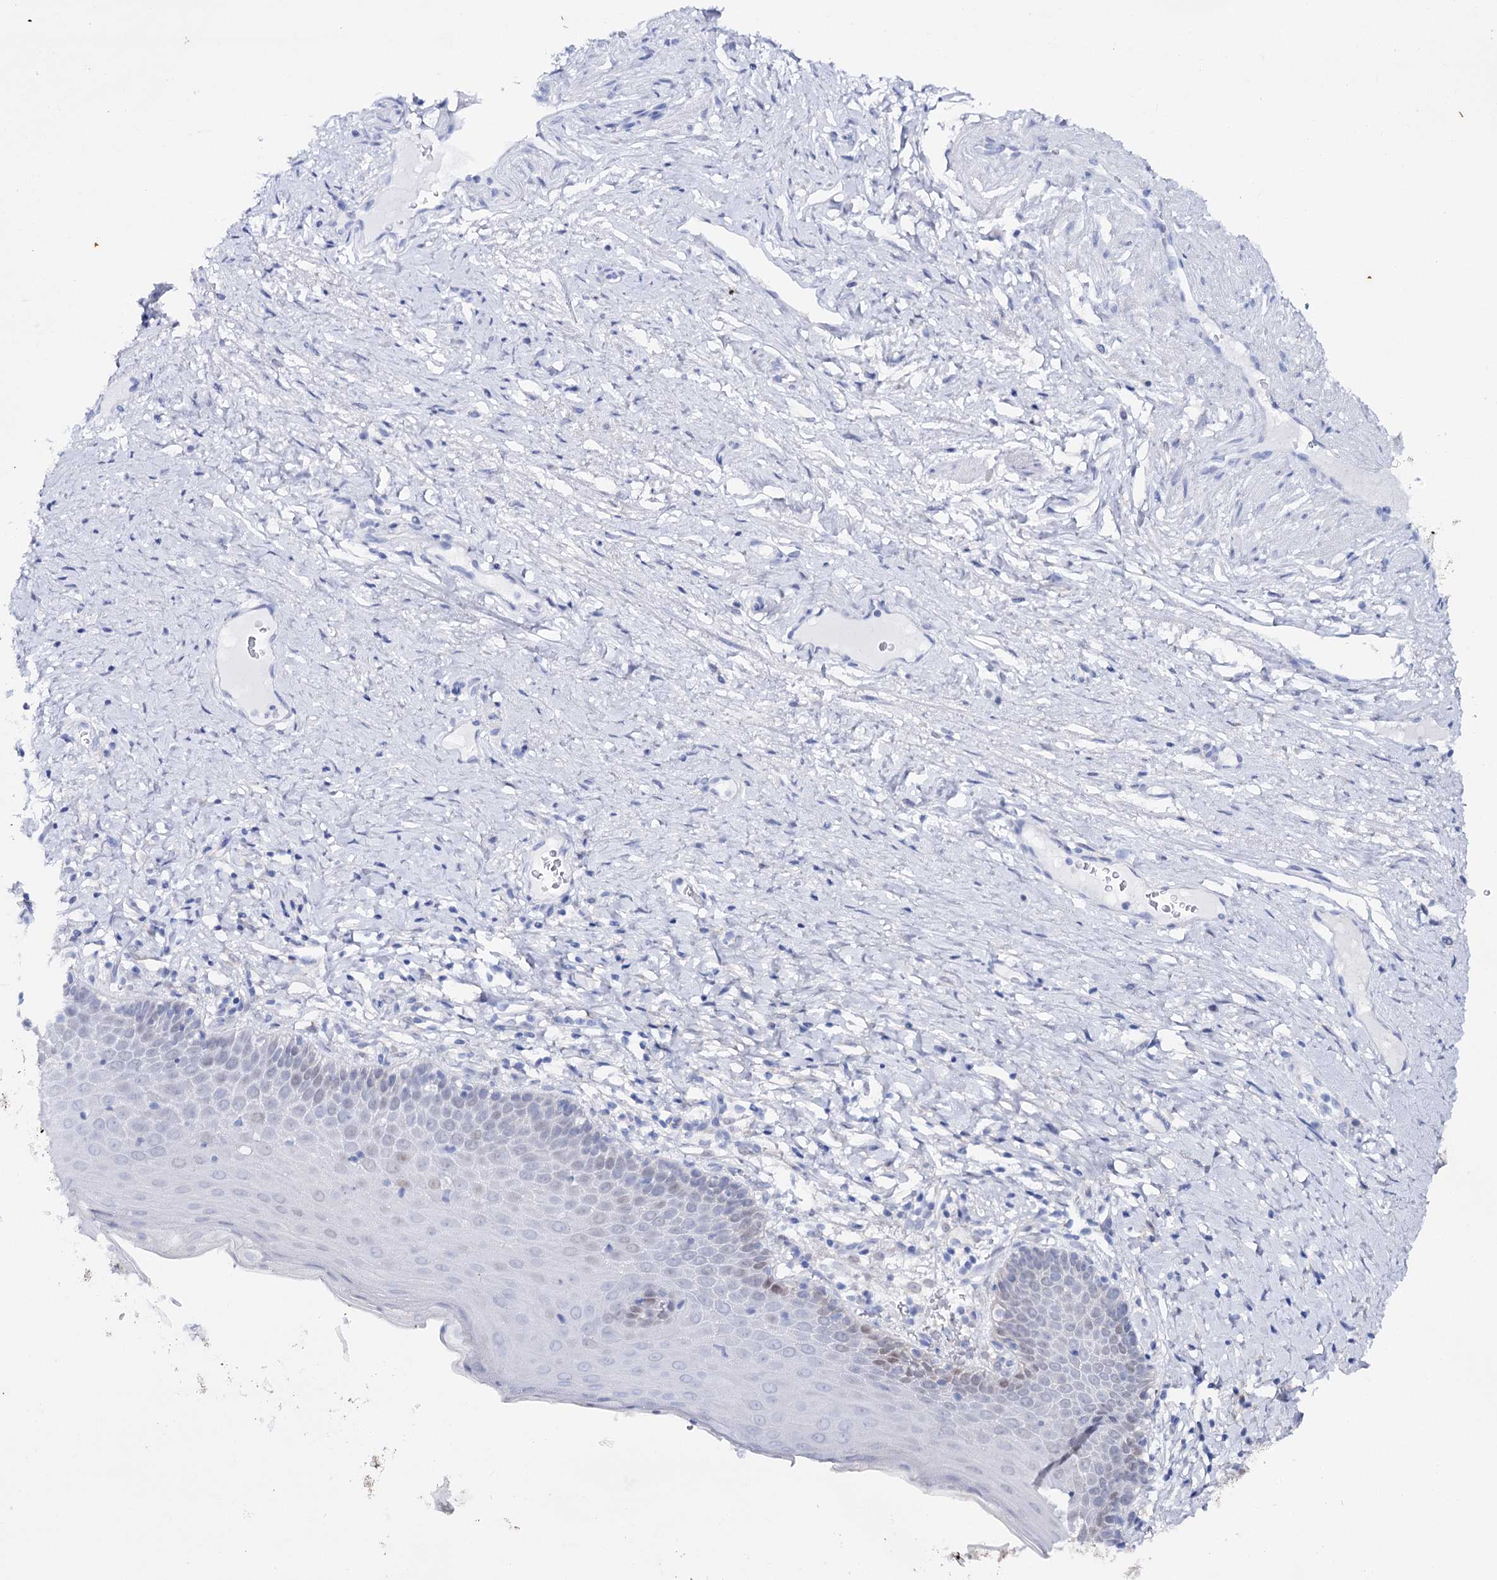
{"staining": {"intensity": "moderate", "quantity": "<25%", "location": "cytoplasmic/membranous"}, "tissue": "cervix", "cell_type": "Glandular cells", "image_type": "normal", "snomed": [{"axis": "morphology", "description": "Normal tissue, NOS"}, {"axis": "topography", "description": "Cervix"}], "caption": "An immunohistochemistry micrograph of unremarkable tissue is shown. Protein staining in brown highlights moderate cytoplasmic/membranous positivity in cervix within glandular cells.", "gene": "UGDH", "patient": {"sex": "female", "age": 42}}